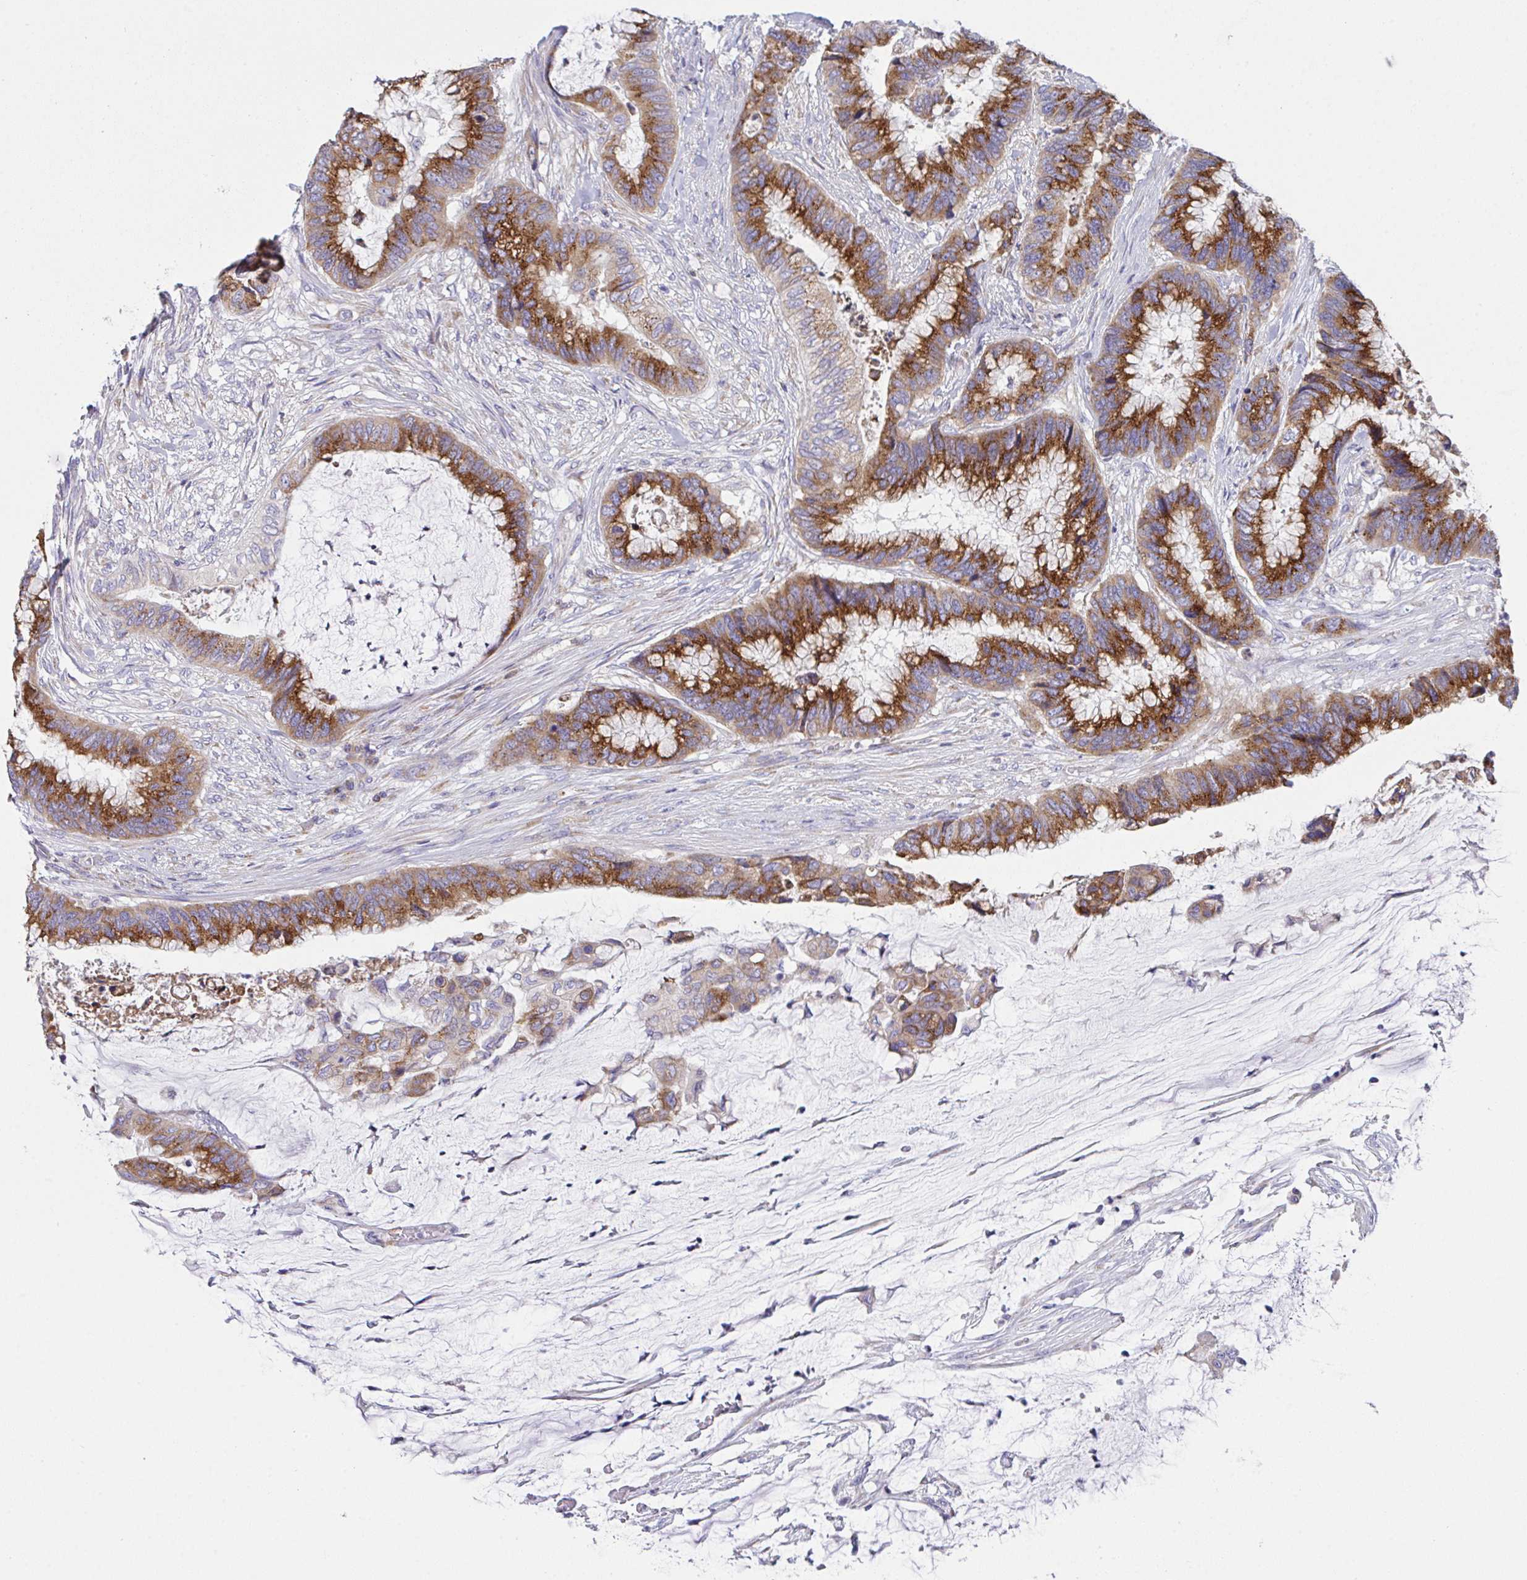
{"staining": {"intensity": "strong", "quantity": ">75%", "location": "cytoplasmic/membranous"}, "tissue": "colorectal cancer", "cell_type": "Tumor cells", "image_type": "cancer", "snomed": [{"axis": "morphology", "description": "Adenocarcinoma, NOS"}, {"axis": "topography", "description": "Rectum"}], "caption": "Adenocarcinoma (colorectal) tissue exhibits strong cytoplasmic/membranous staining in approximately >75% of tumor cells", "gene": "MIA3", "patient": {"sex": "female", "age": 59}}